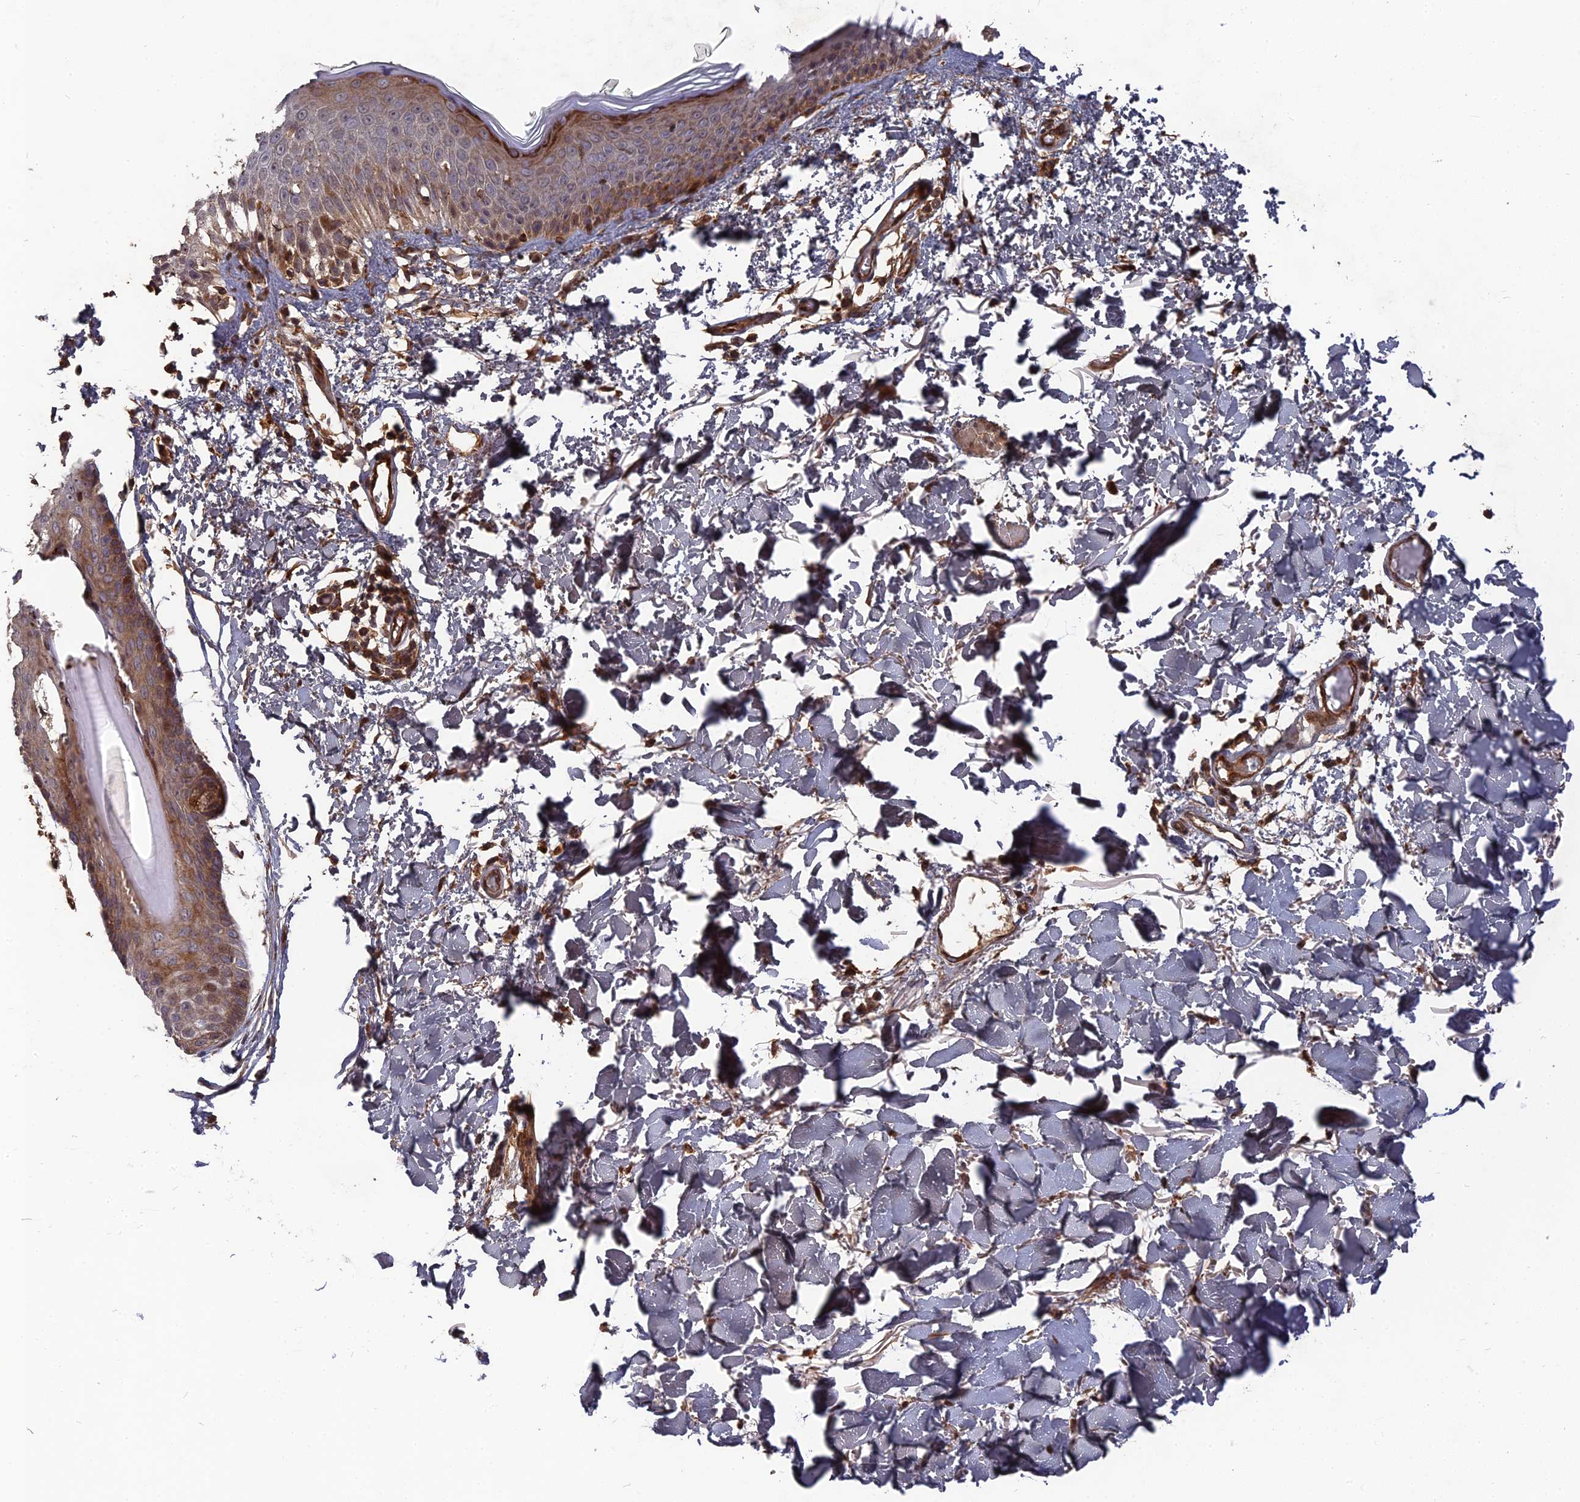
{"staining": {"intensity": "moderate", "quantity": ">75%", "location": "cytoplasmic/membranous,nuclear"}, "tissue": "skin", "cell_type": "Fibroblasts", "image_type": "normal", "snomed": [{"axis": "morphology", "description": "Normal tissue, NOS"}, {"axis": "topography", "description": "Skin"}], "caption": "Immunohistochemistry (IHC) (DAB (3,3'-diaminobenzidine)) staining of unremarkable human skin shows moderate cytoplasmic/membranous,nuclear protein expression in approximately >75% of fibroblasts.", "gene": "DEF8", "patient": {"sex": "male", "age": 62}}